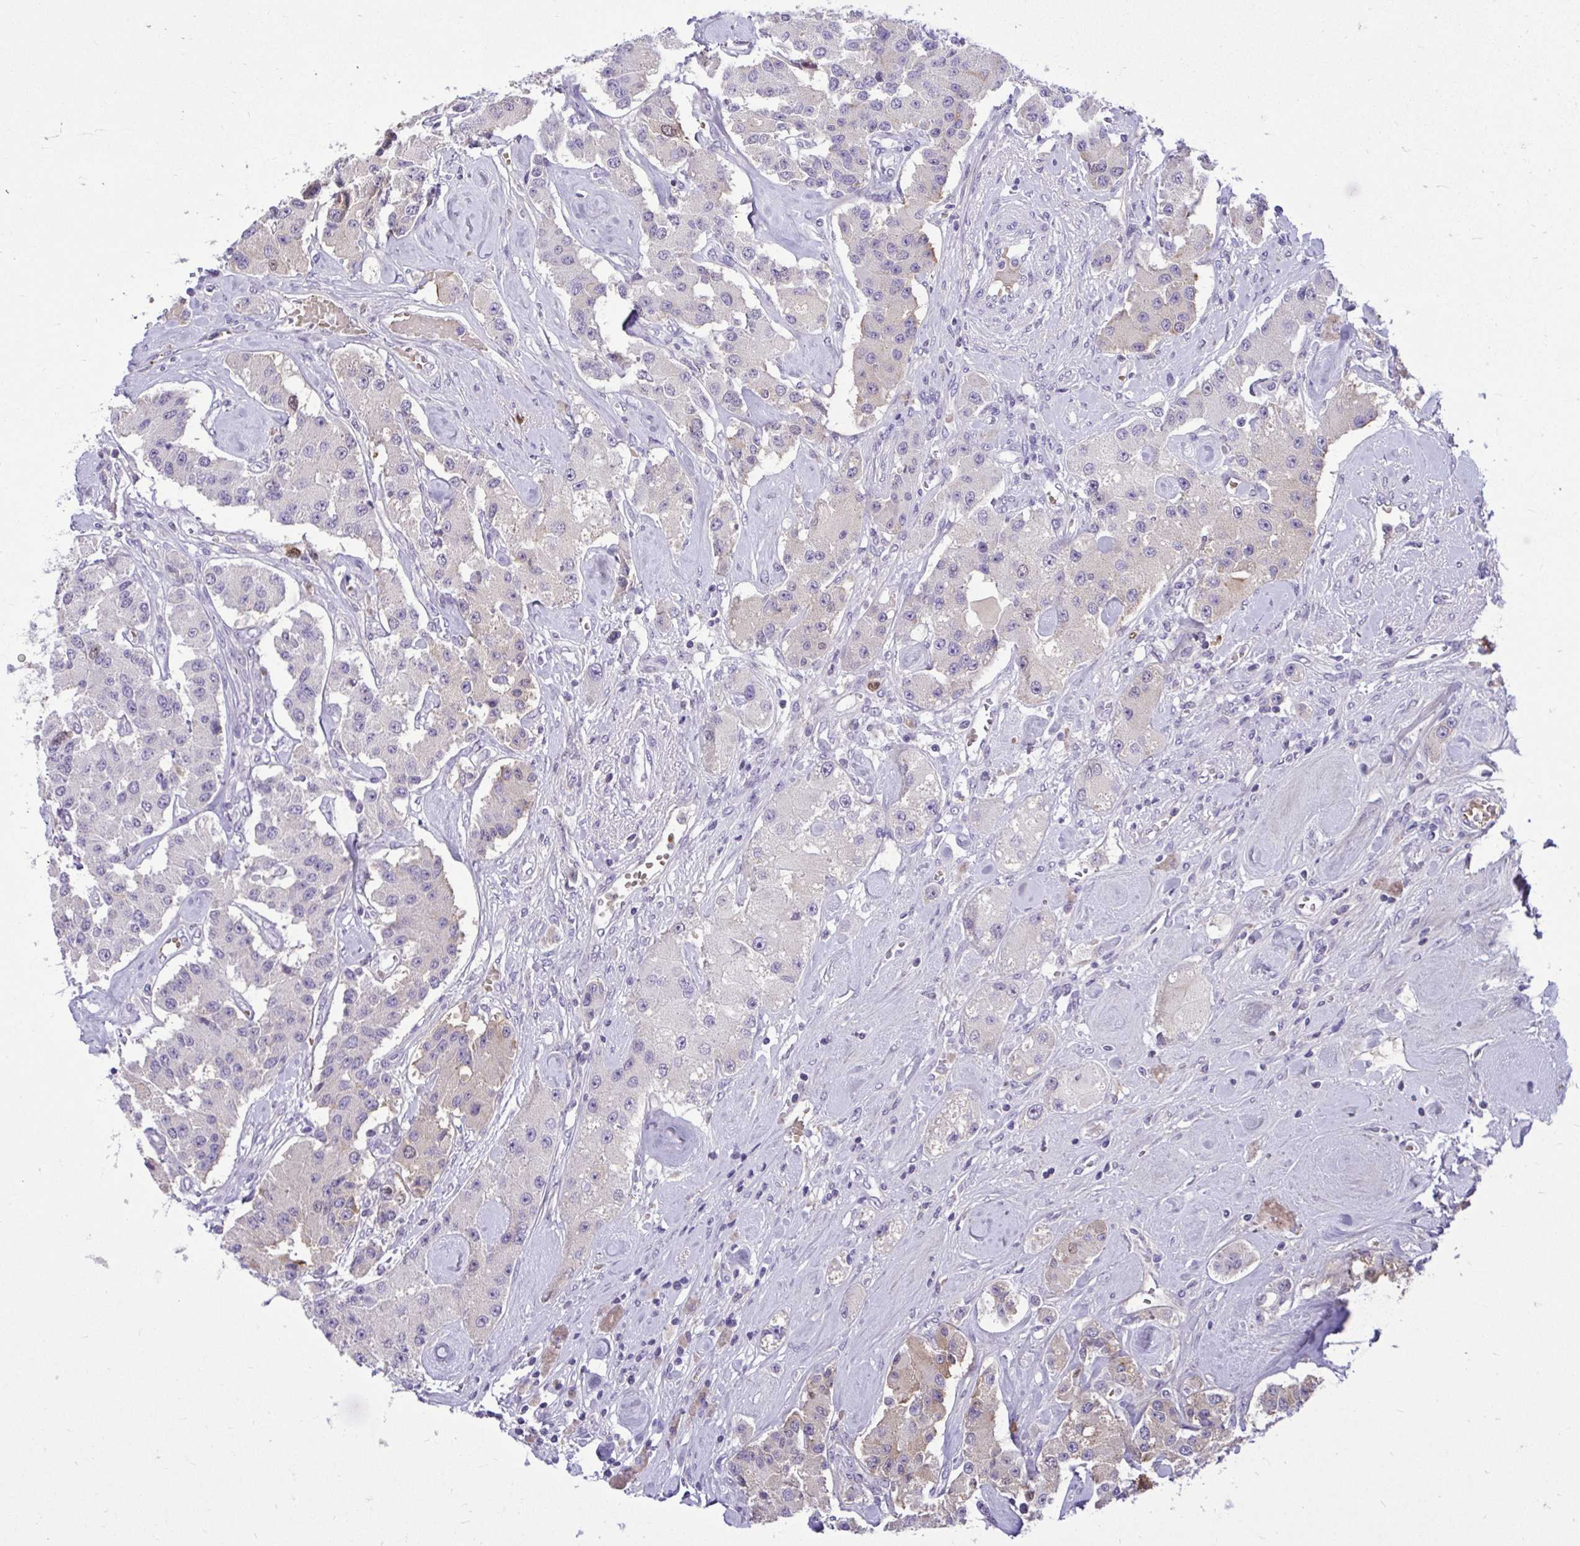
{"staining": {"intensity": "weak", "quantity": "<25%", "location": "cytoplasmic/membranous"}, "tissue": "carcinoid", "cell_type": "Tumor cells", "image_type": "cancer", "snomed": [{"axis": "morphology", "description": "Carcinoid, malignant, NOS"}, {"axis": "topography", "description": "Pancreas"}], "caption": "The photomicrograph exhibits no significant positivity in tumor cells of carcinoid.", "gene": "CDC20", "patient": {"sex": "male", "age": 41}}